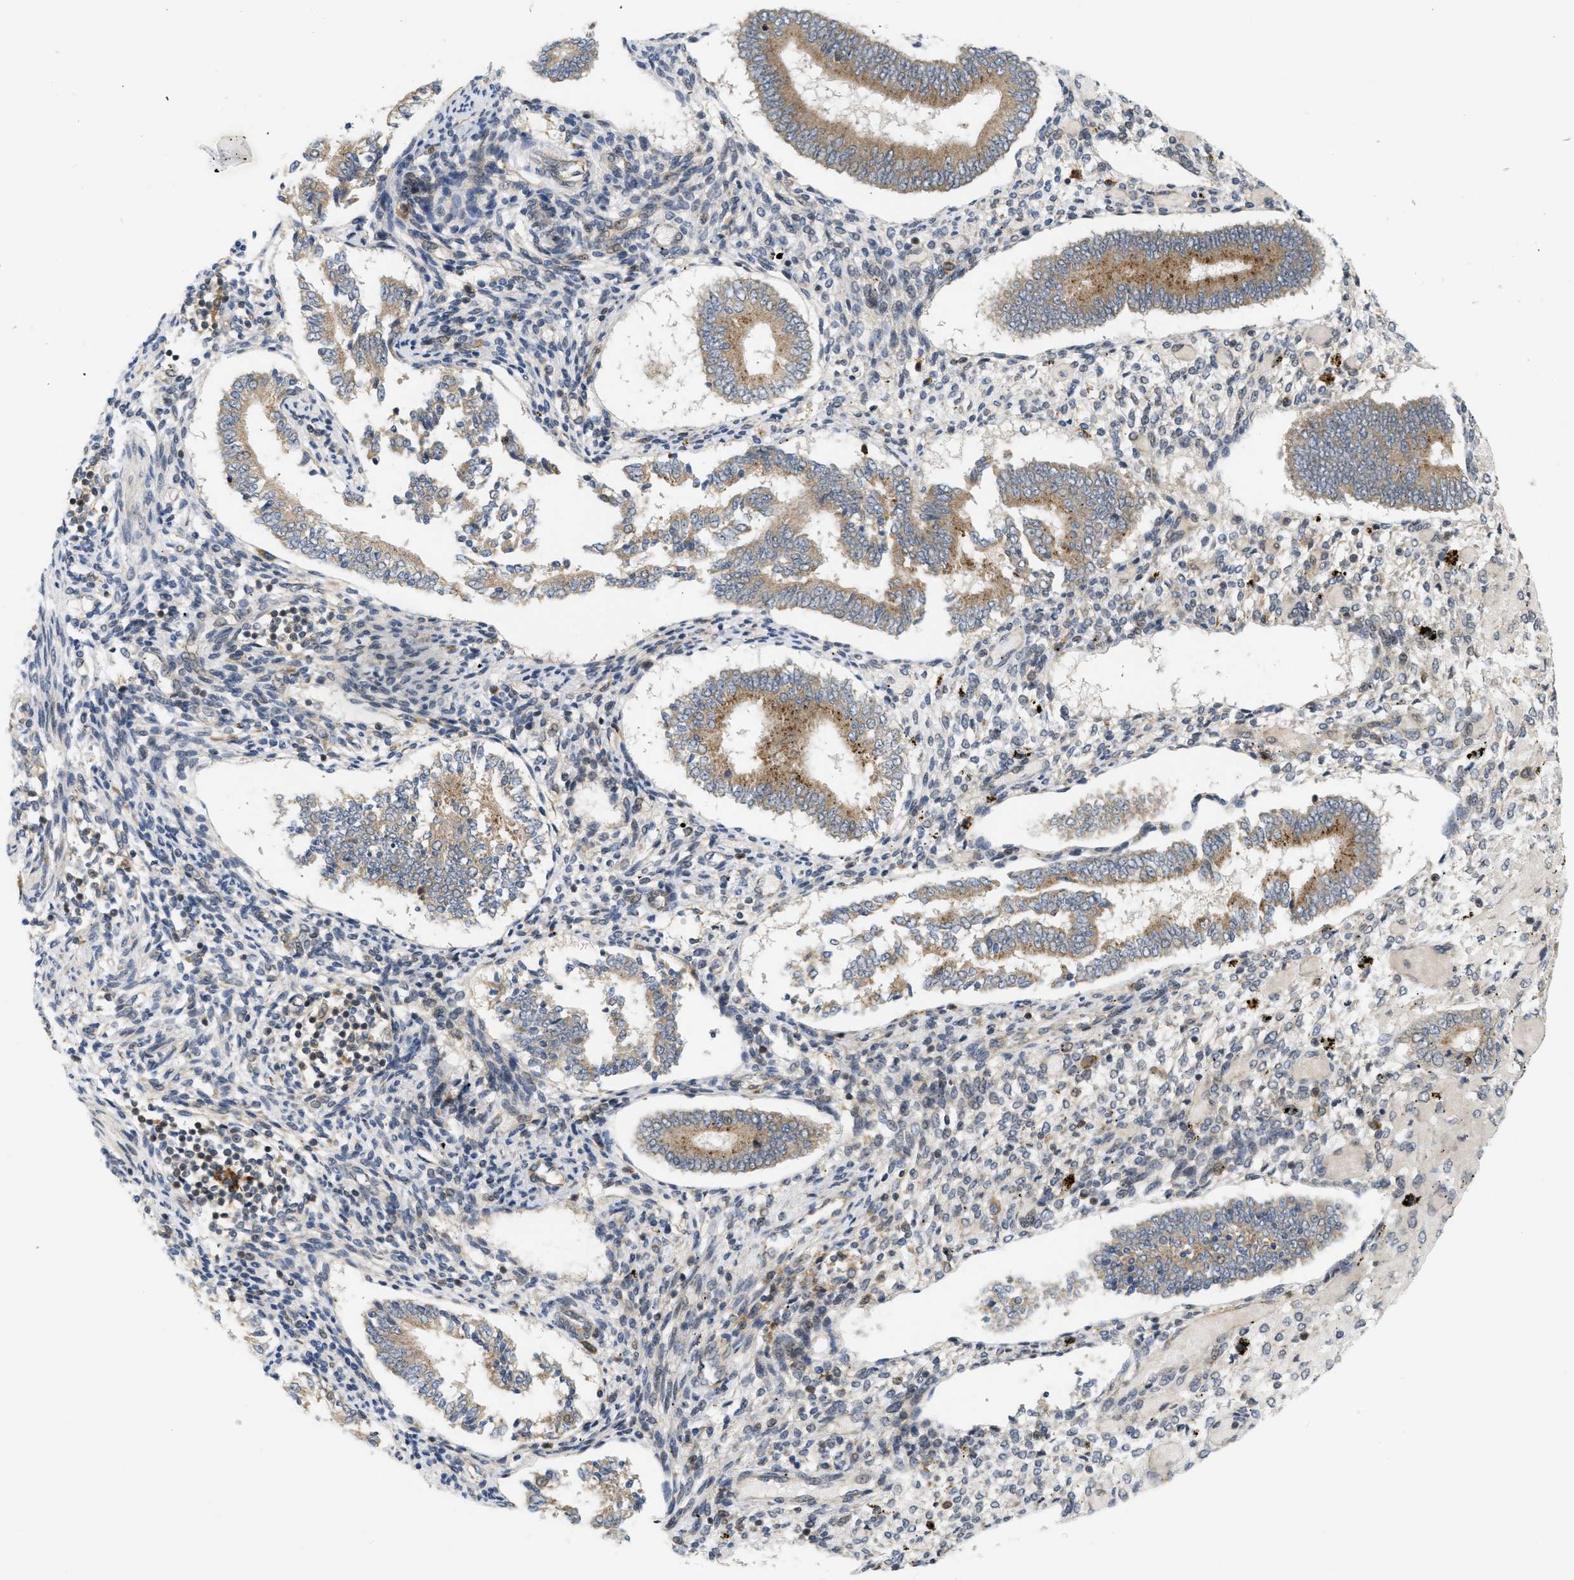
{"staining": {"intensity": "negative", "quantity": "none", "location": "none"}, "tissue": "endometrium", "cell_type": "Cells in endometrial stroma", "image_type": "normal", "snomed": [{"axis": "morphology", "description": "Normal tissue, NOS"}, {"axis": "topography", "description": "Endometrium"}], "caption": "Benign endometrium was stained to show a protein in brown. There is no significant positivity in cells in endometrial stroma. (DAB immunohistochemistry (IHC) with hematoxylin counter stain).", "gene": "PRKD1", "patient": {"sex": "female", "age": 42}}